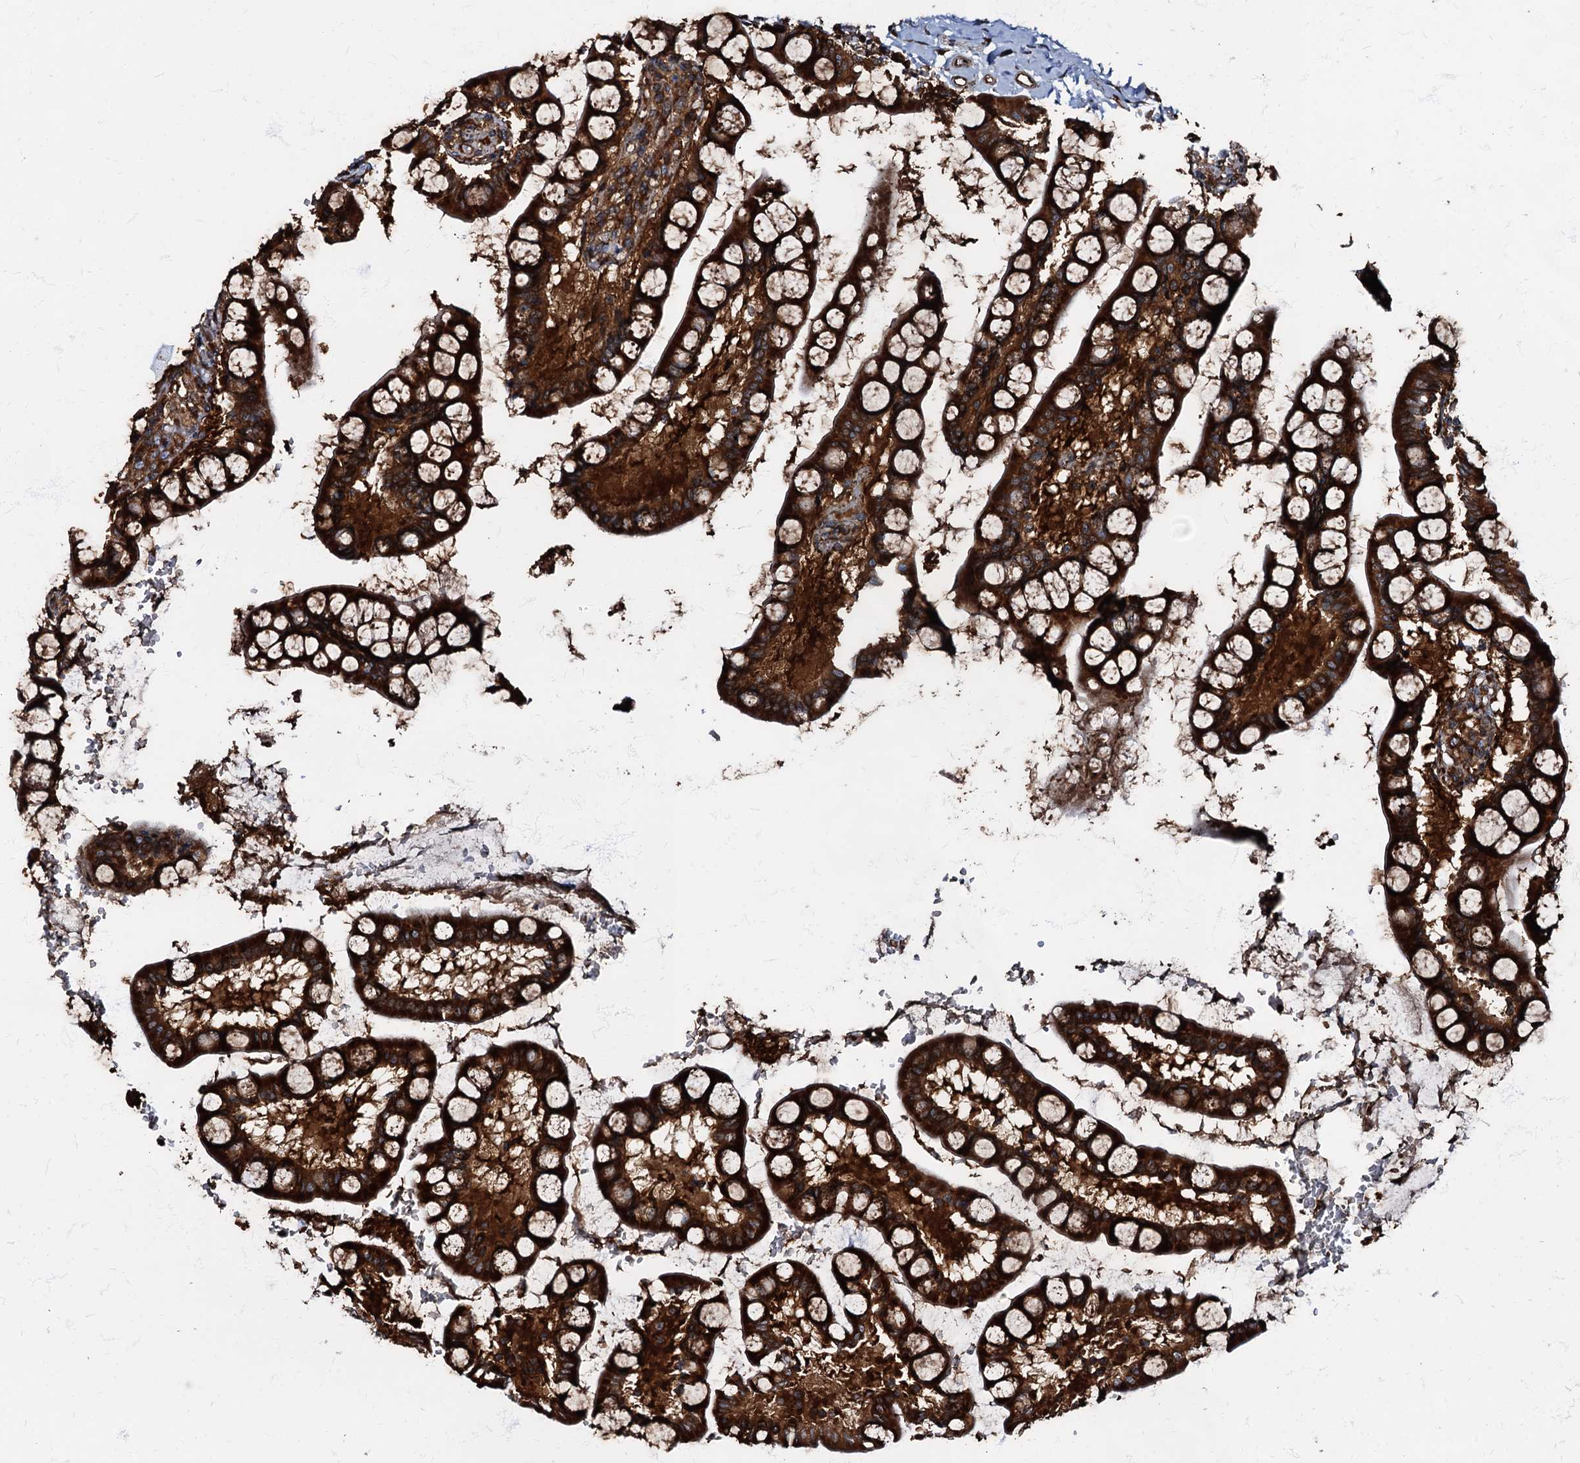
{"staining": {"intensity": "strong", "quantity": ">75%", "location": "cytoplasmic/membranous"}, "tissue": "small intestine", "cell_type": "Glandular cells", "image_type": "normal", "snomed": [{"axis": "morphology", "description": "Normal tissue, NOS"}, {"axis": "topography", "description": "Small intestine"}], "caption": "The photomicrograph shows immunohistochemical staining of unremarkable small intestine. There is strong cytoplasmic/membranous staining is identified in about >75% of glandular cells.", "gene": "ATP2C1", "patient": {"sex": "male", "age": 52}}